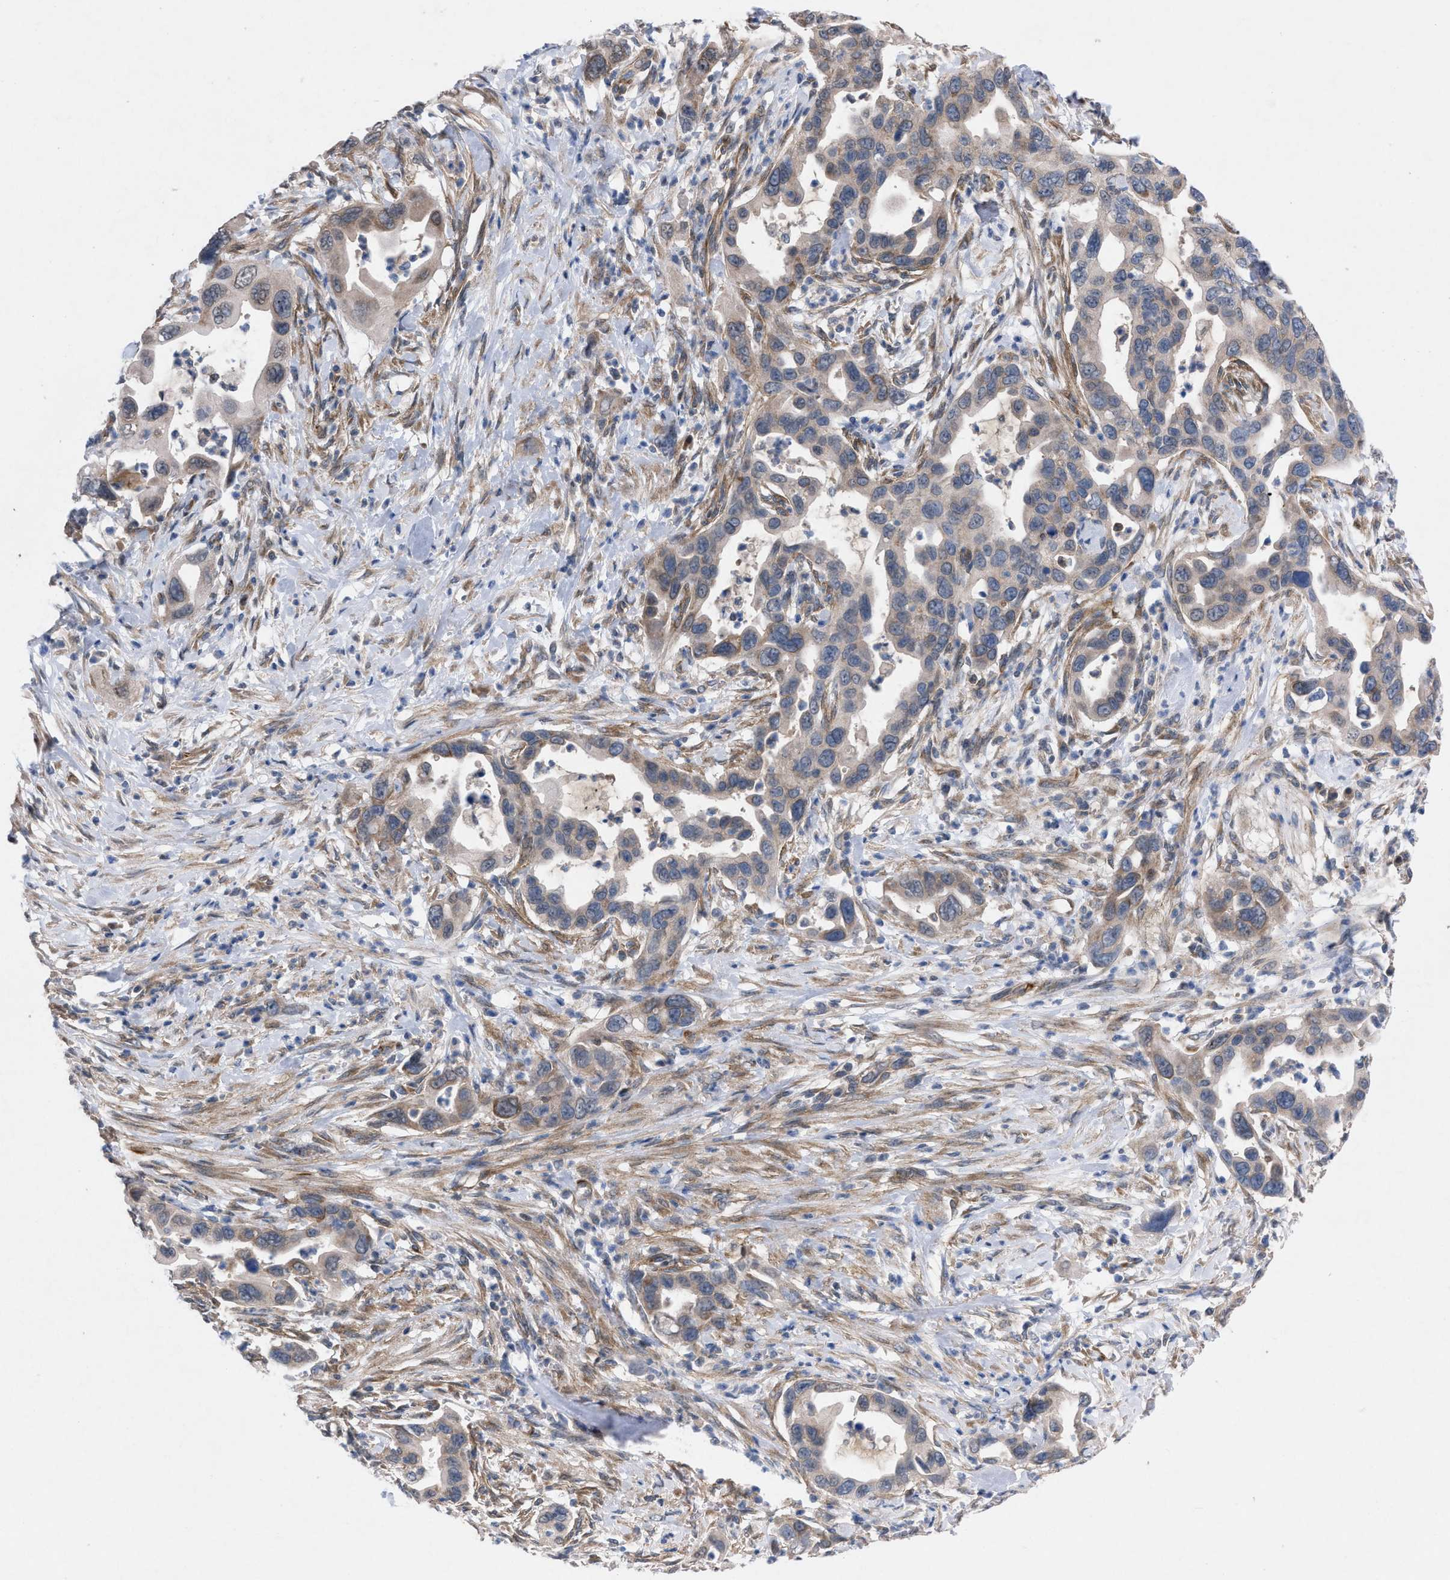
{"staining": {"intensity": "weak", "quantity": ">75%", "location": "cytoplasmic/membranous"}, "tissue": "pancreatic cancer", "cell_type": "Tumor cells", "image_type": "cancer", "snomed": [{"axis": "morphology", "description": "Adenocarcinoma, NOS"}, {"axis": "topography", "description": "Pancreas"}], "caption": "An image showing weak cytoplasmic/membranous expression in about >75% of tumor cells in adenocarcinoma (pancreatic), as visualized by brown immunohistochemical staining.", "gene": "TMEM131", "patient": {"sex": "female", "age": 70}}